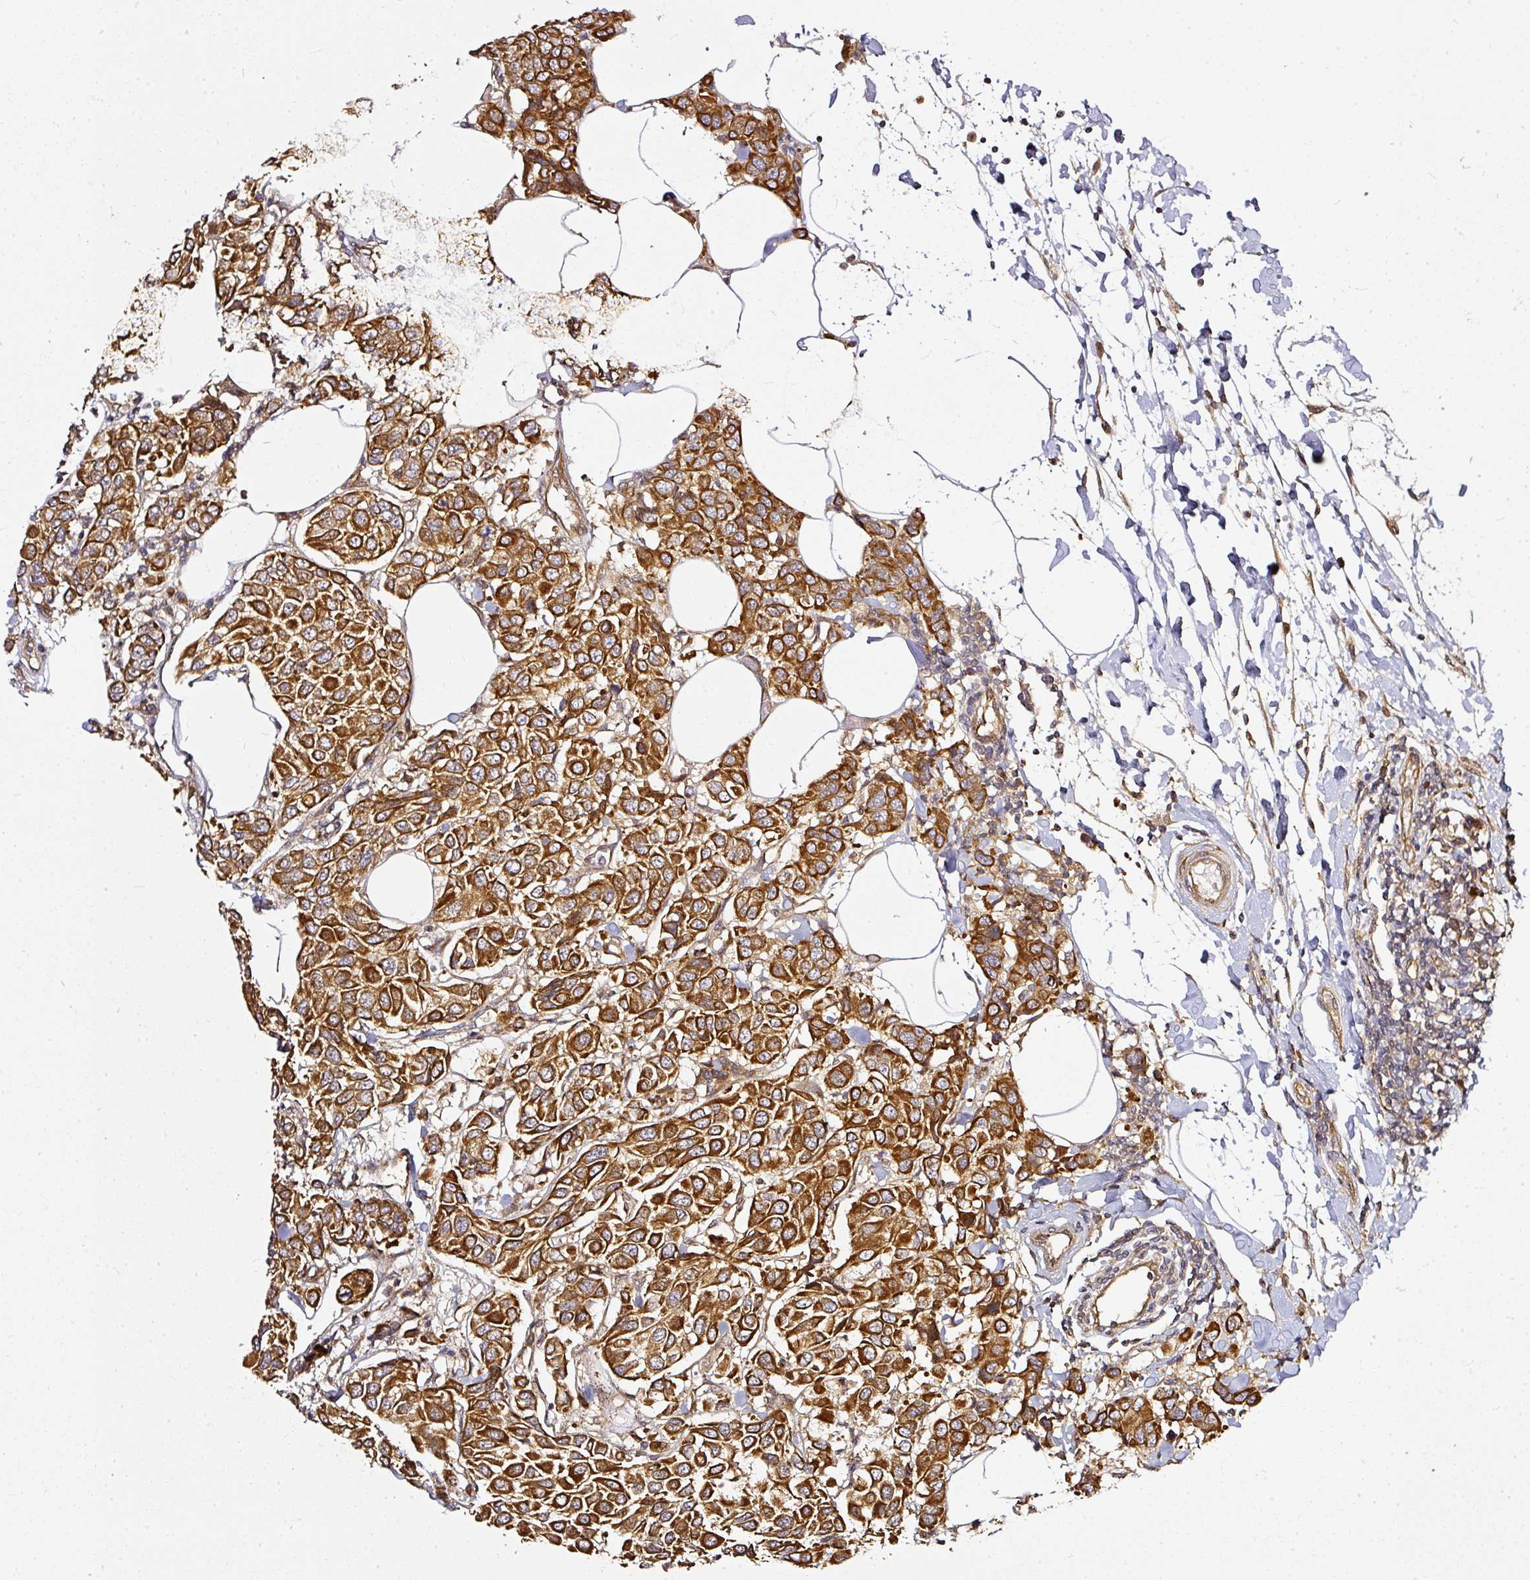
{"staining": {"intensity": "strong", "quantity": ">75%", "location": "cytoplasmic/membranous"}, "tissue": "breast cancer", "cell_type": "Tumor cells", "image_type": "cancer", "snomed": [{"axis": "morphology", "description": "Duct carcinoma"}, {"axis": "topography", "description": "Breast"}], "caption": "Breast invasive ductal carcinoma tissue shows strong cytoplasmic/membranous staining in approximately >75% of tumor cells", "gene": "MIF4GD", "patient": {"sex": "female", "age": 55}}